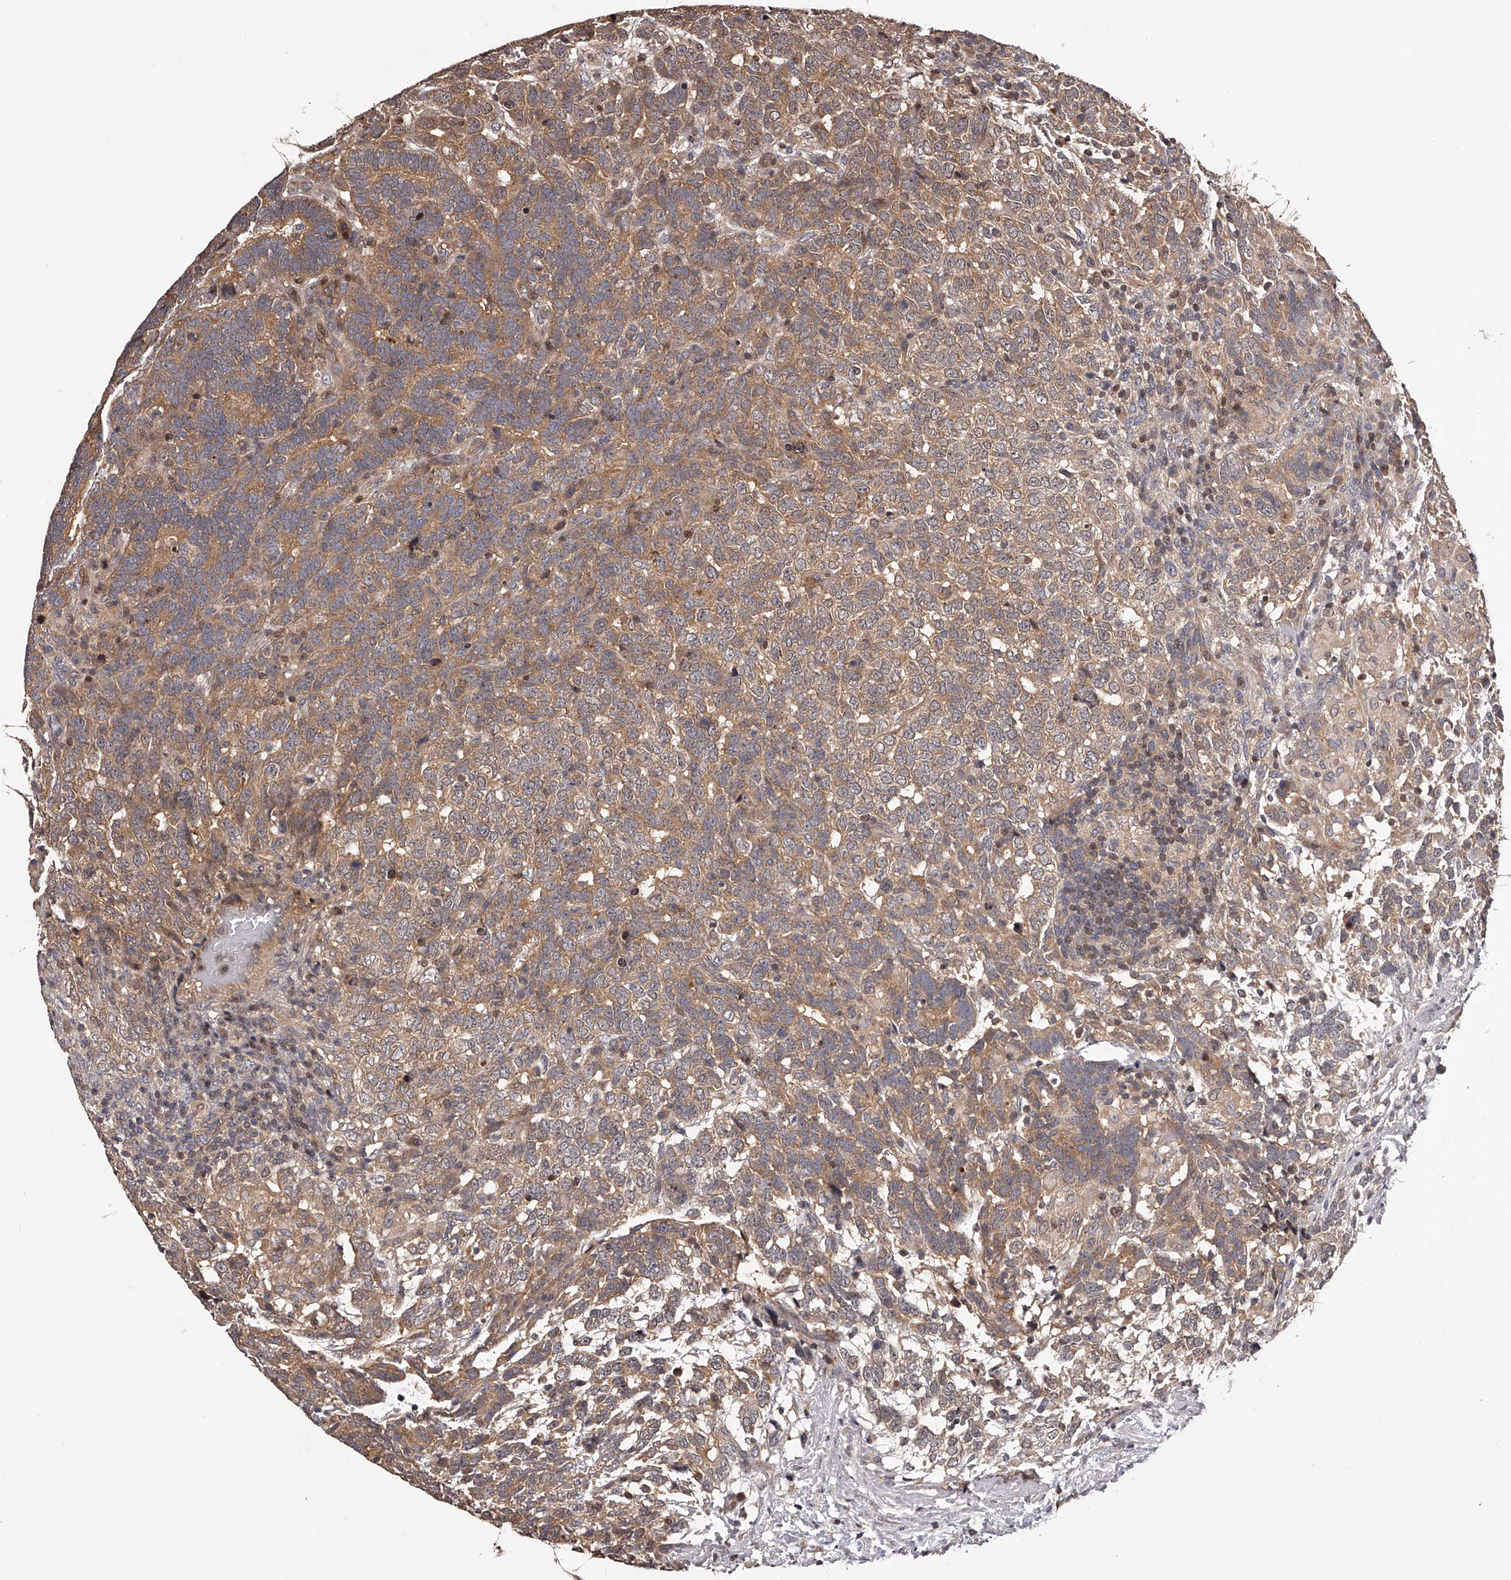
{"staining": {"intensity": "moderate", "quantity": ">75%", "location": "cytoplasmic/membranous"}, "tissue": "testis cancer", "cell_type": "Tumor cells", "image_type": "cancer", "snomed": [{"axis": "morphology", "description": "Carcinoma, Embryonal, NOS"}, {"axis": "topography", "description": "Testis"}], "caption": "Protein staining of testis cancer tissue displays moderate cytoplasmic/membranous expression in about >75% of tumor cells. The staining was performed using DAB (3,3'-diaminobenzidine), with brown indicating positive protein expression. Nuclei are stained blue with hematoxylin.", "gene": "PFDN2", "patient": {"sex": "male", "age": 26}}